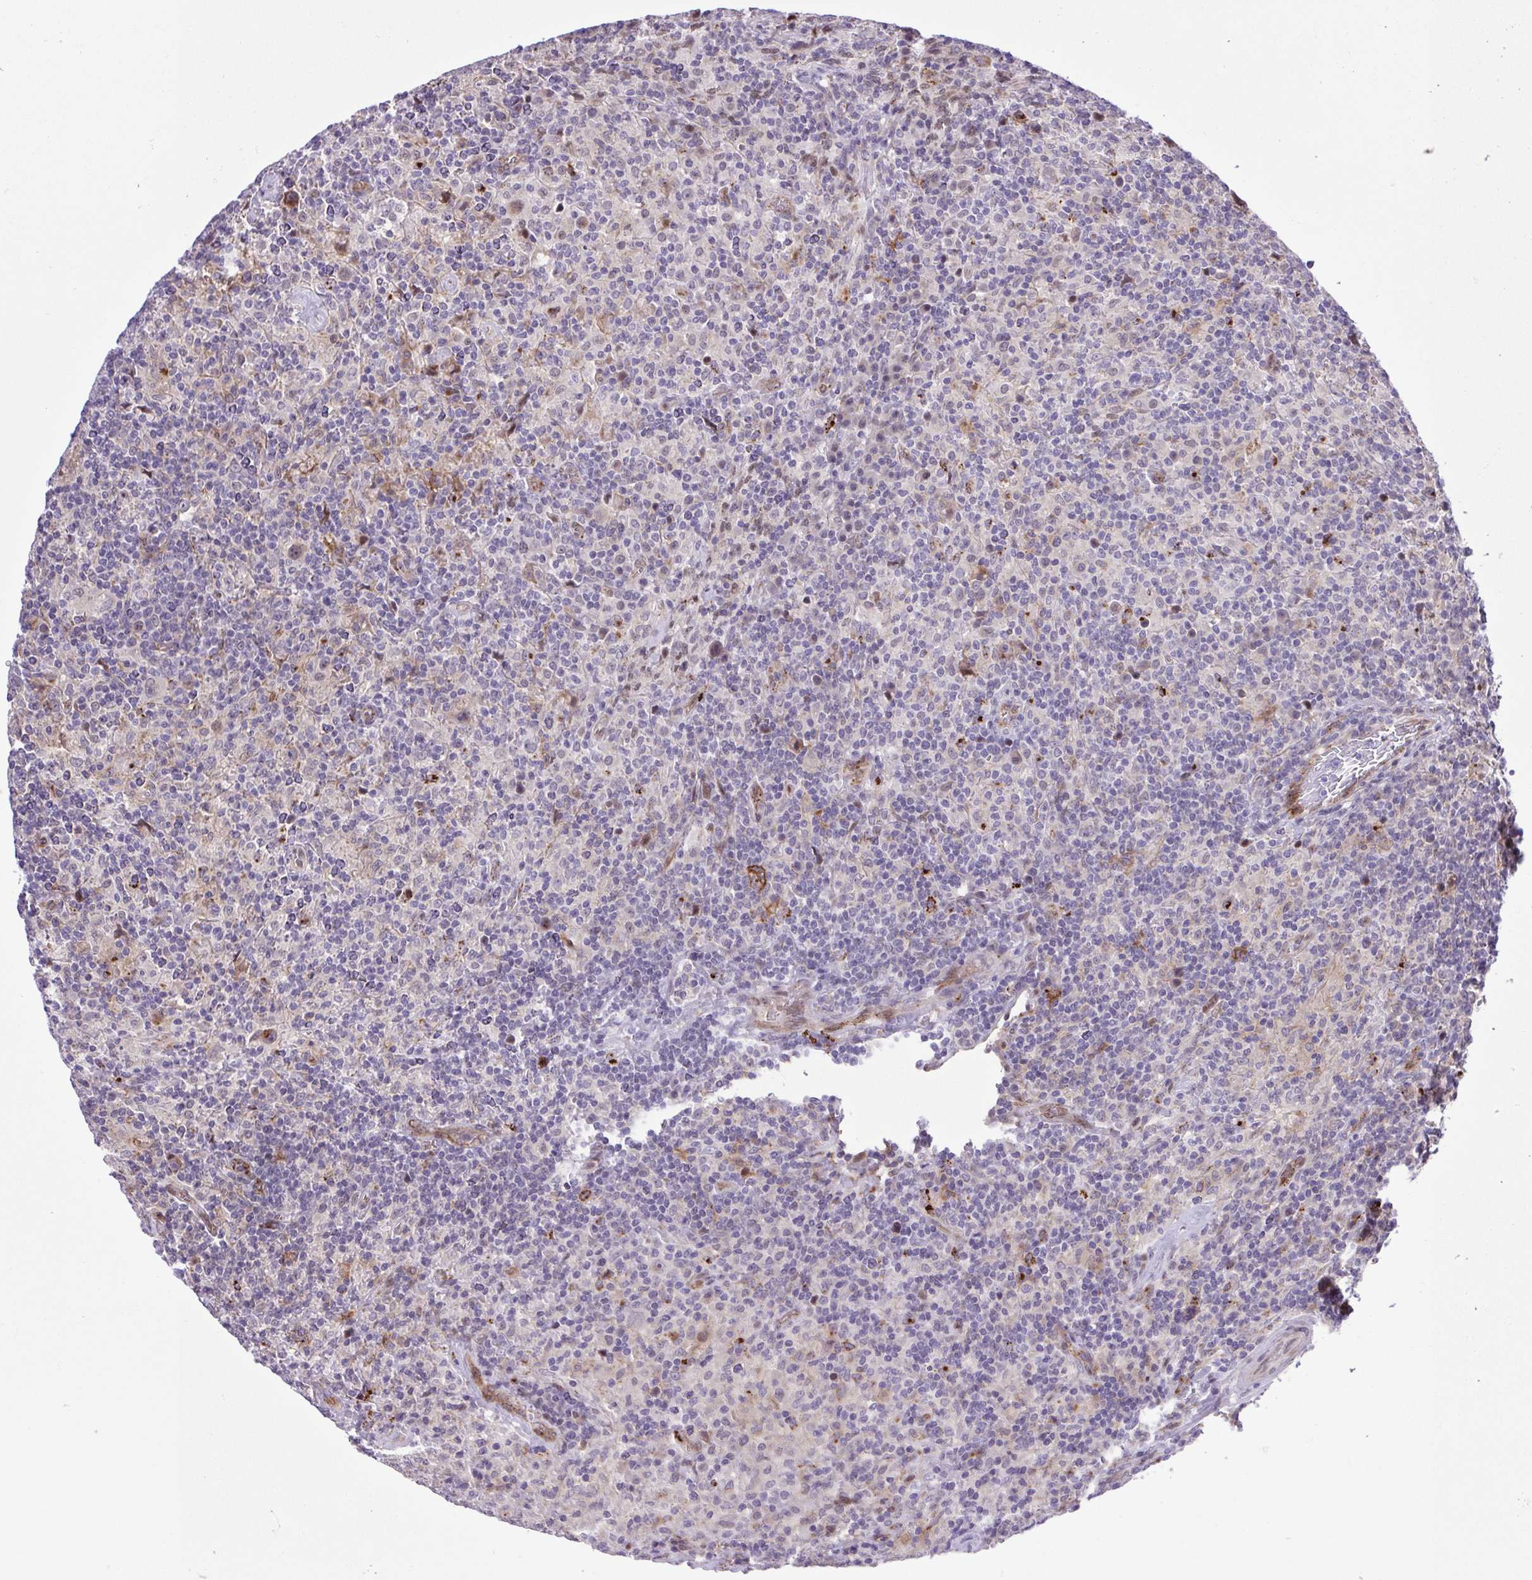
{"staining": {"intensity": "weak", "quantity": "25%-75%", "location": "nuclear"}, "tissue": "lymphoma", "cell_type": "Tumor cells", "image_type": "cancer", "snomed": [{"axis": "morphology", "description": "Hodgkin's disease, NOS"}, {"axis": "topography", "description": "Lymph node"}], "caption": "This micrograph exhibits Hodgkin's disease stained with immunohistochemistry (IHC) to label a protein in brown. The nuclear of tumor cells show weak positivity for the protein. Nuclei are counter-stained blue.", "gene": "ERG", "patient": {"sex": "male", "age": 70}}